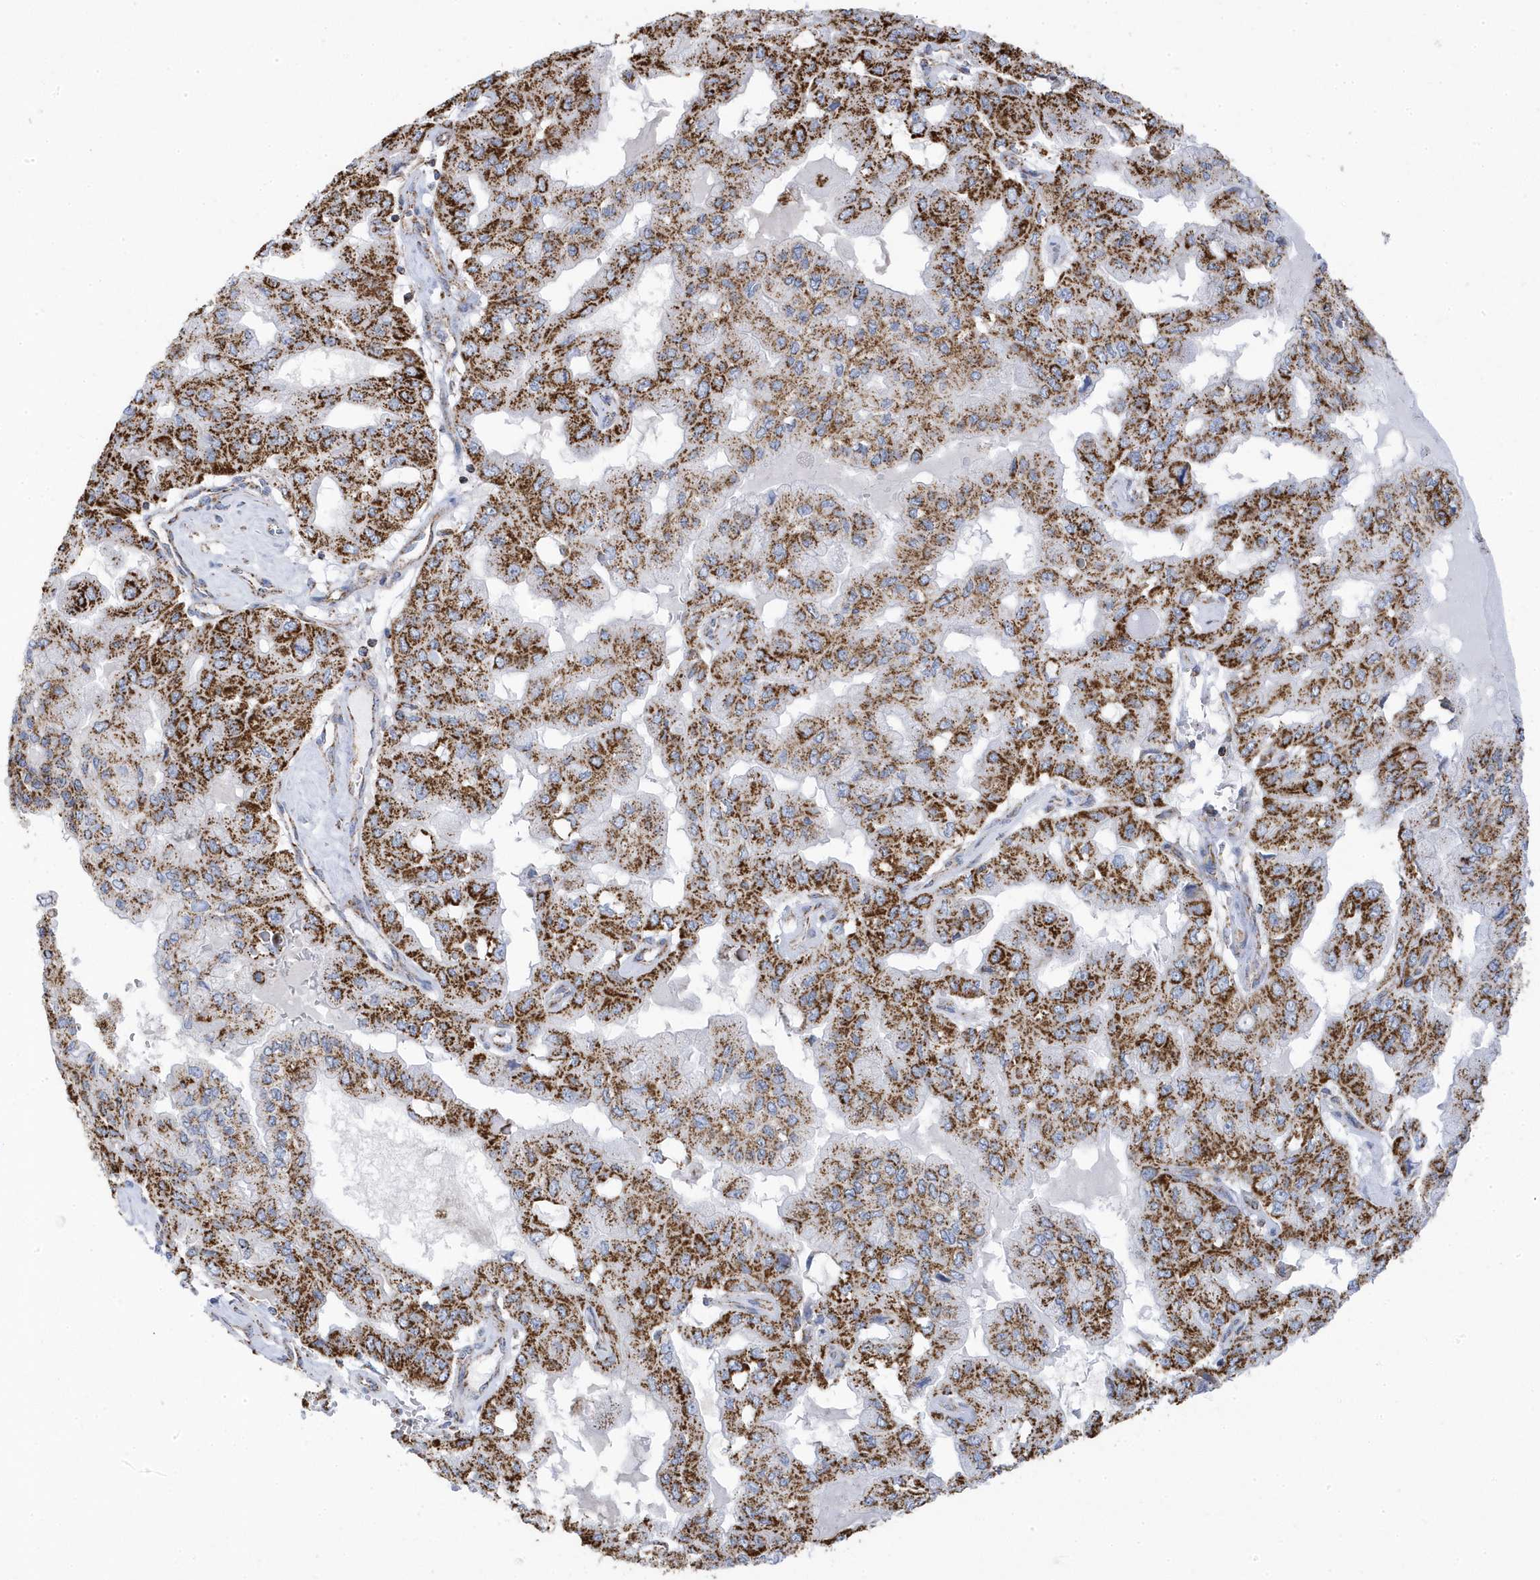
{"staining": {"intensity": "strong", "quantity": ">75%", "location": "cytoplasmic/membranous"}, "tissue": "pancreatic cancer", "cell_type": "Tumor cells", "image_type": "cancer", "snomed": [{"axis": "morphology", "description": "Adenocarcinoma, NOS"}, {"axis": "topography", "description": "Pancreas"}], "caption": "High-power microscopy captured an immunohistochemistry image of adenocarcinoma (pancreatic), revealing strong cytoplasmic/membranous positivity in approximately >75% of tumor cells.", "gene": "GTPBP8", "patient": {"sex": "male", "age": 51}}